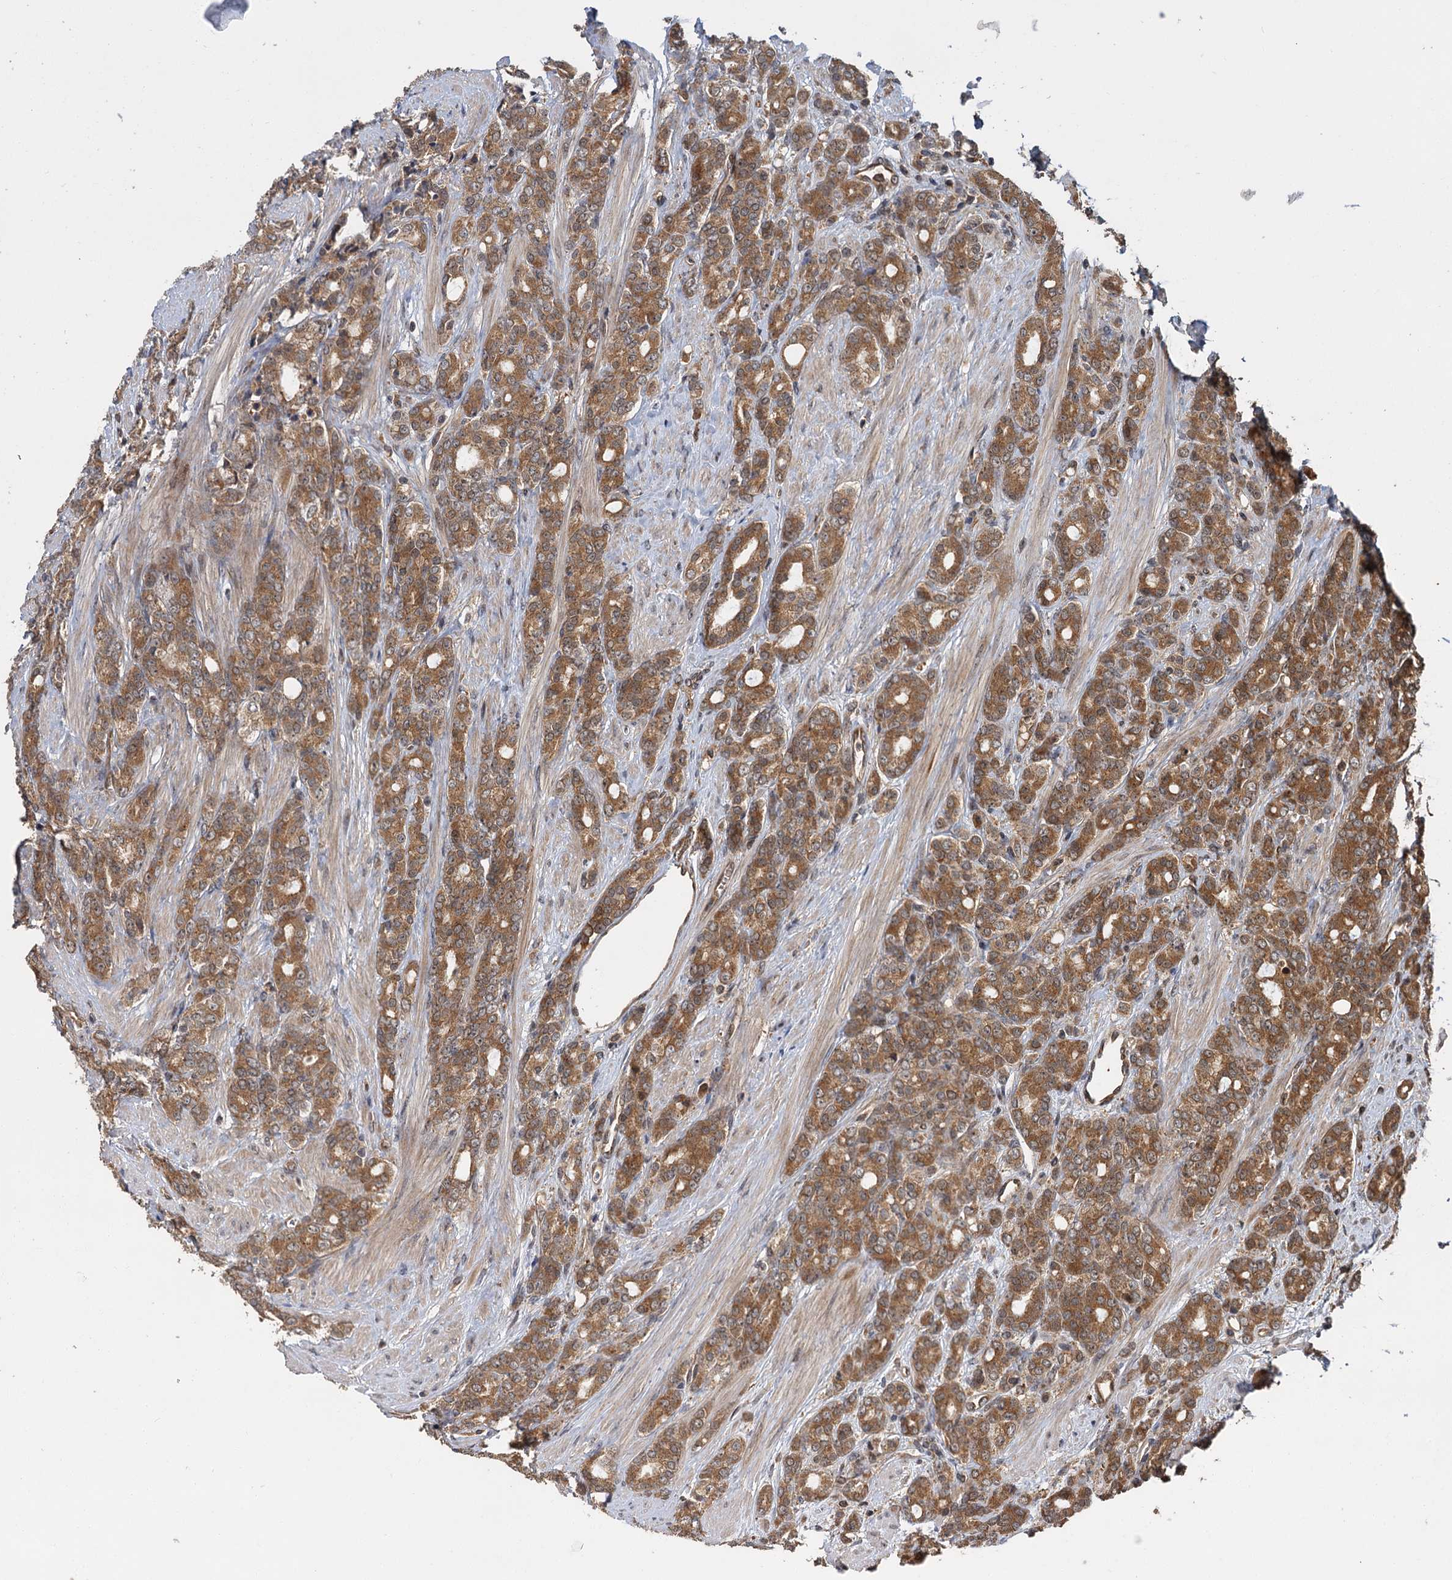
{"staining": {"intensity": "moderate", "quantity": ">75%", "location": "cytoplasmic/membranous"}, "tissue": "prostate cancer", "cell_type": "Tumor cells", "image_type": "cancer", "snomed": [{"axis": "morphology", "description": "Adenocarcinoma, High grade"}, {"axis": "topography", "description": "Prostate"}], "caption": "Immunohistochemical staining of prostate cancer (adenocarcinoma (high-grade)) exhibits moderate cytoplasmic/membranous protein staining in about >75% of tumor cells.", "gene": "KANSL2", "patient": {"sex": "male", "age": 62}}